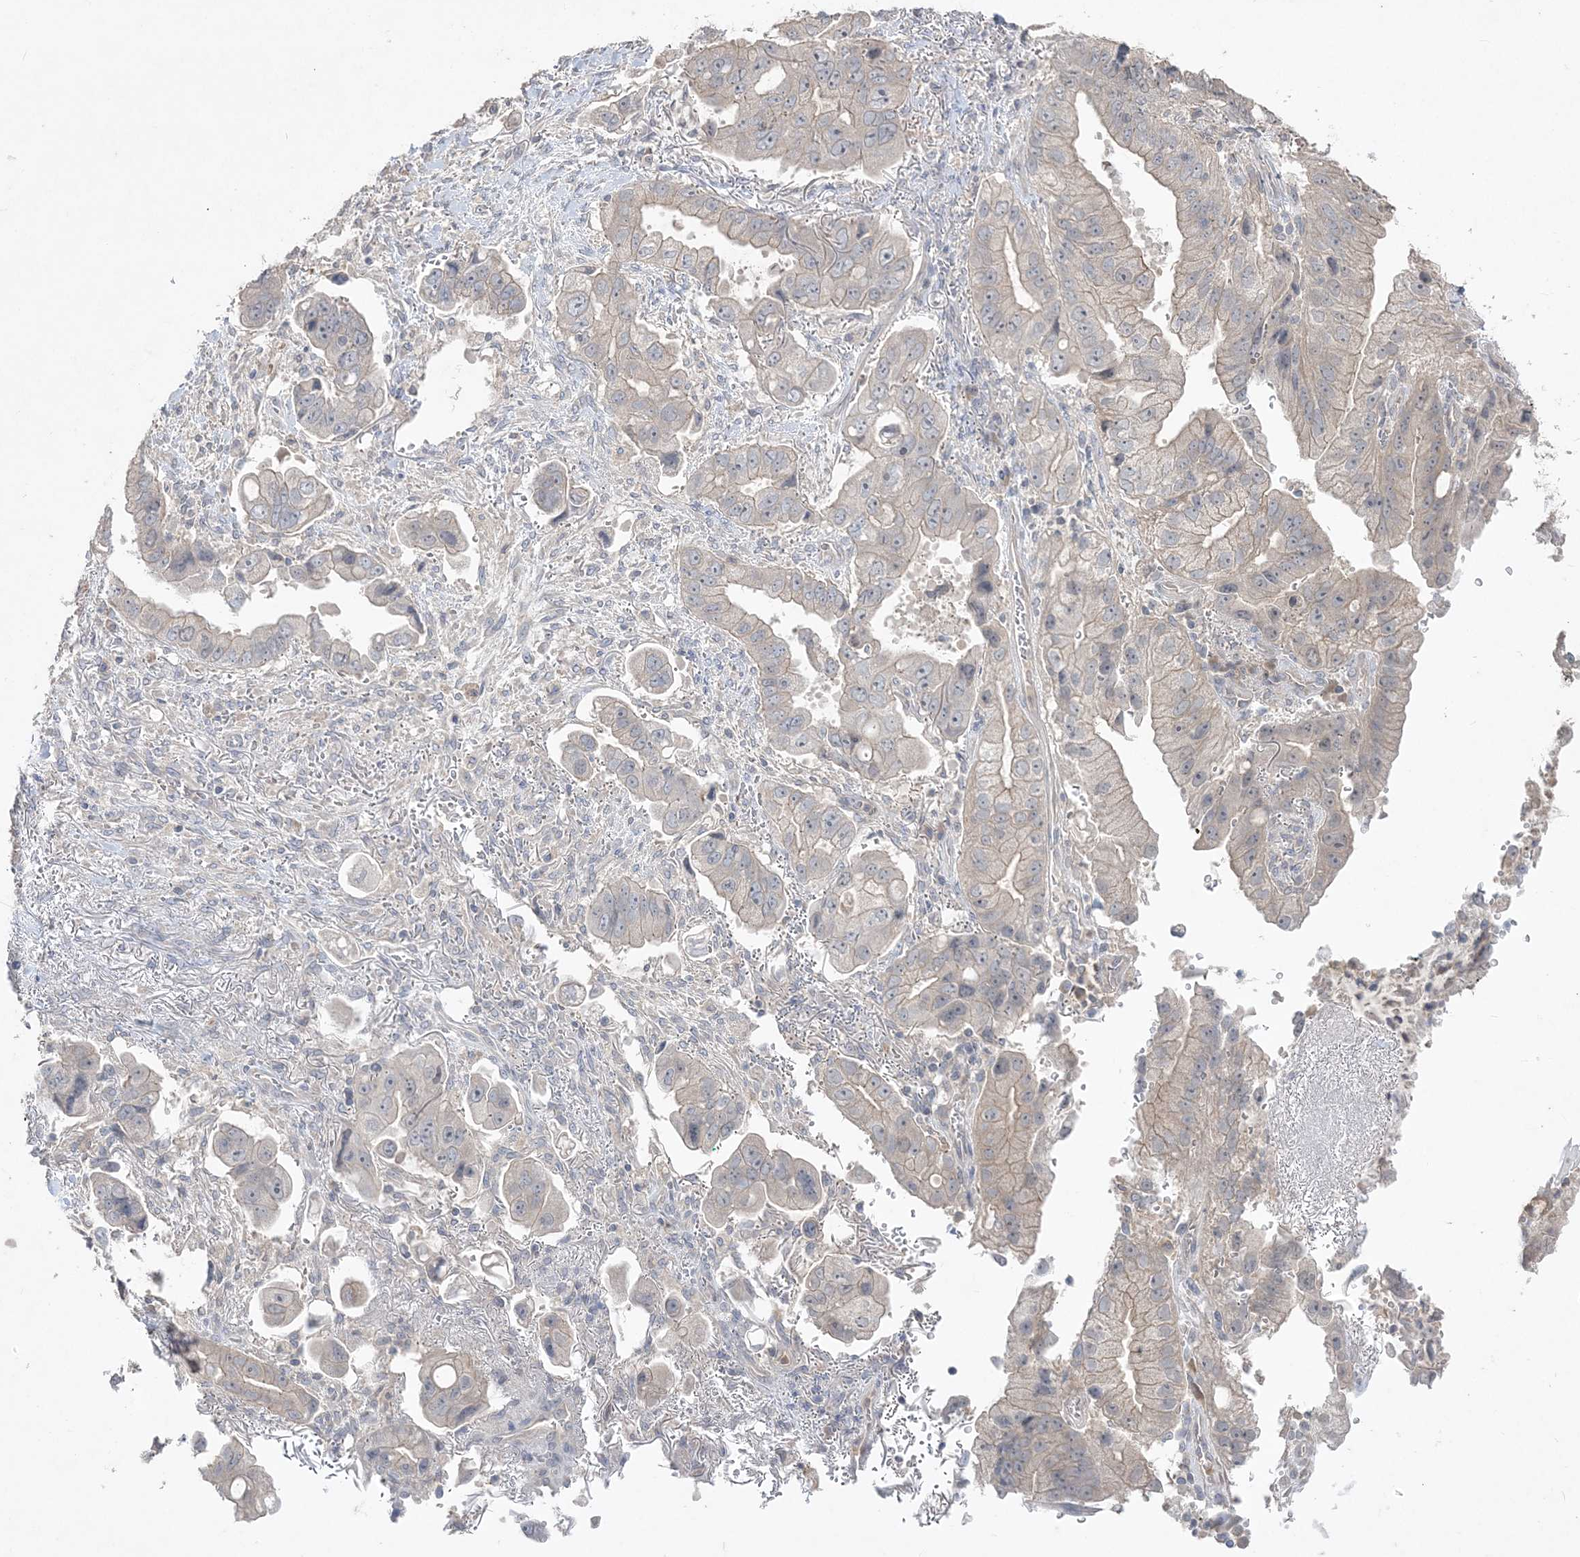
{"staining": {"intensity": "weak", "quantity": "<25%", "location": "cytoplasmic/membranous"}, "tissue": "stomach cancer", "cell_type": "Tumor cells", "image_type": "cancer", "snomed": [{"axis": "morphology", "description": "Adenocarcinoma, NOS"}, {"axis": "topography", "description": "Stomach"}], "caption": "This is a micrograph of immunohistochemistry (IHC) staining of stomach cancer, which shows no expression in tumor cells.", "gene": "SH3BP4", "patient": {"sex": "male", "age": 62}}